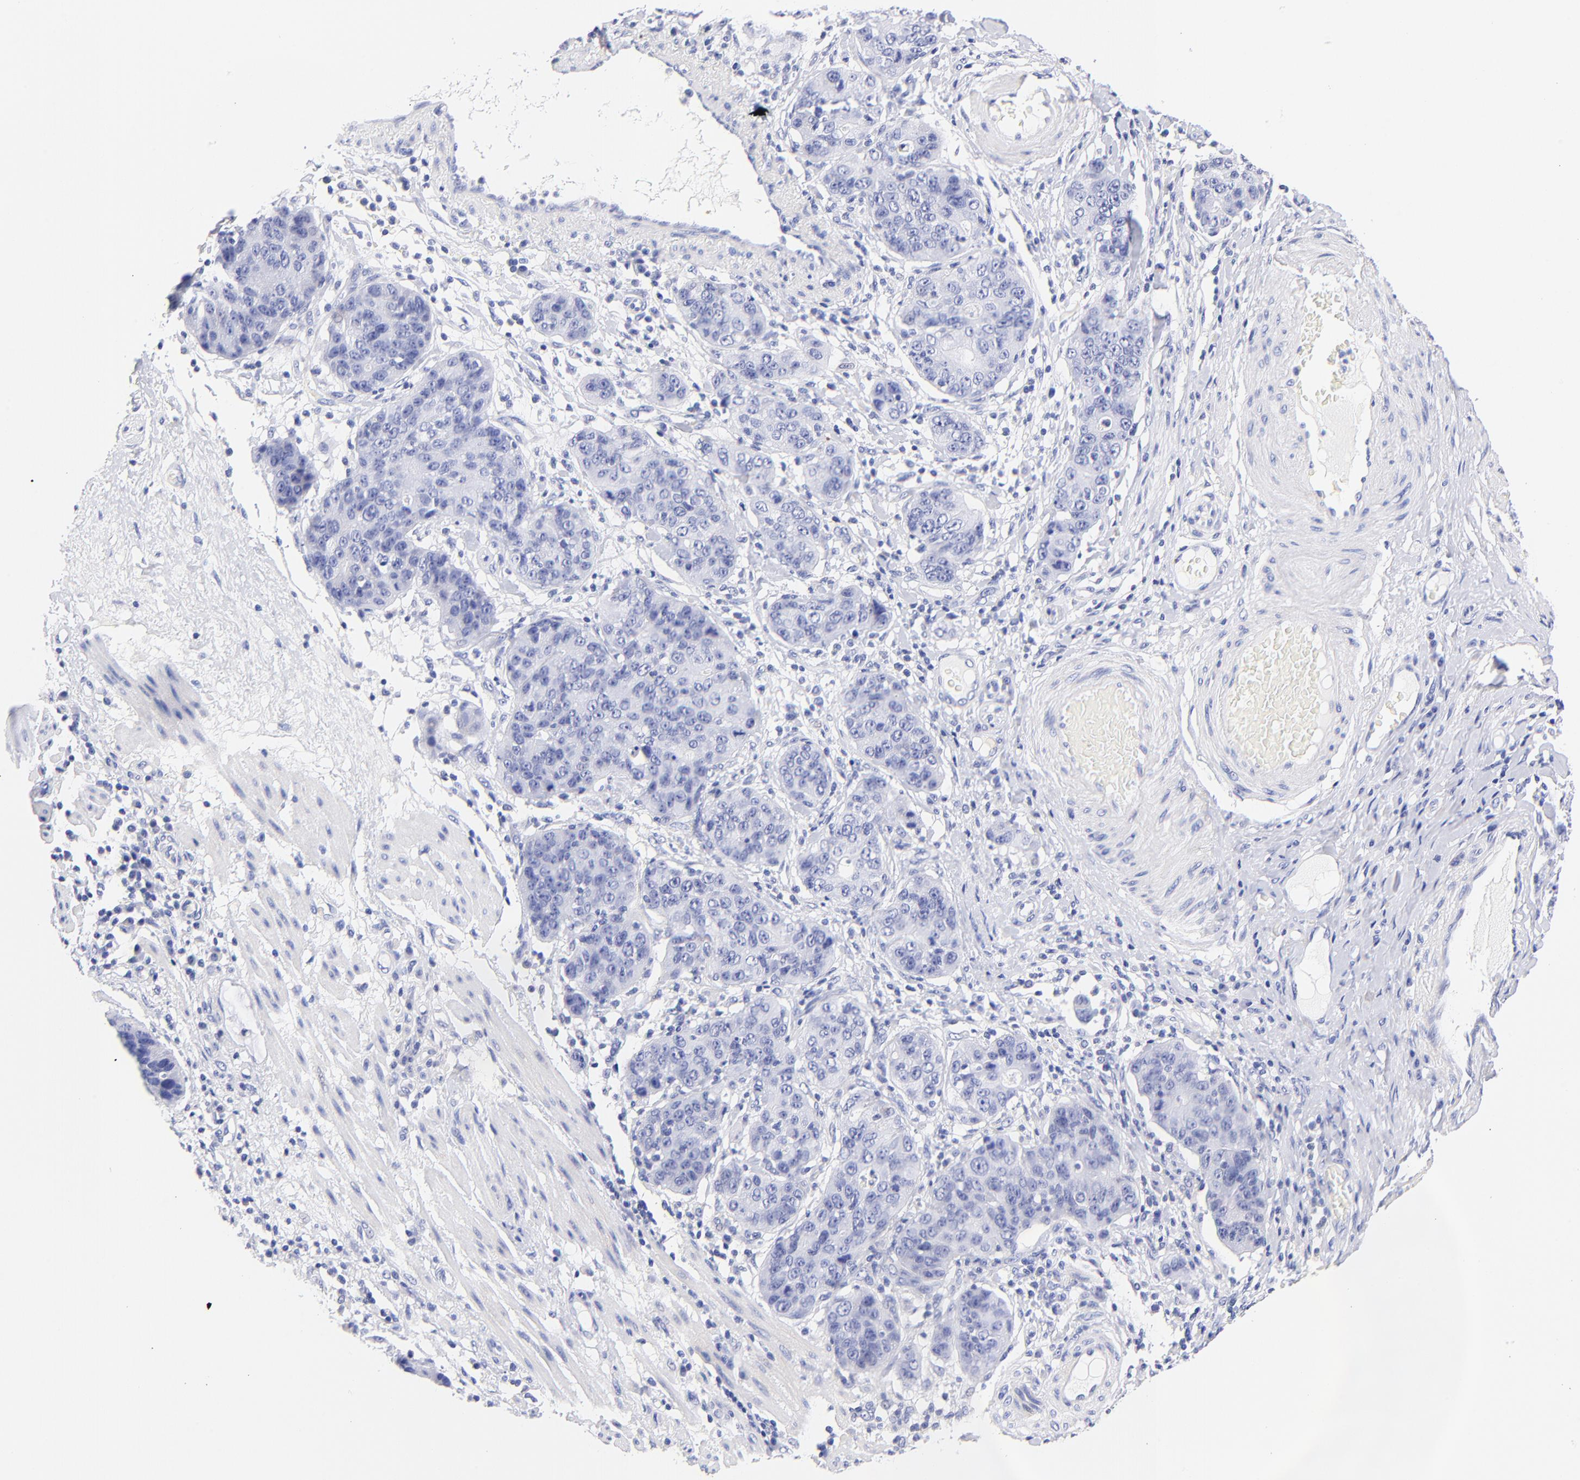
{"staining": {"intensity": "negative", "quantity": "none", "location": "none"}, "tissue": "stomach cancer", "cell_type": "Tumor cells", "image_type": "cancer", "snomed": [{"axis": "morphology", "description": "Adenocarcinoma, NOS"}, {"axis": "topography", "description": "Esophagus"}, {"axis": "topography", "description": "Stomach"}], "caption": "Stomach cancer was stained to show a protein in brown. There is no significant expression in tumor cells.", "gene": "HORMAD2", "patient": {"sex": "male", "age": 74}}